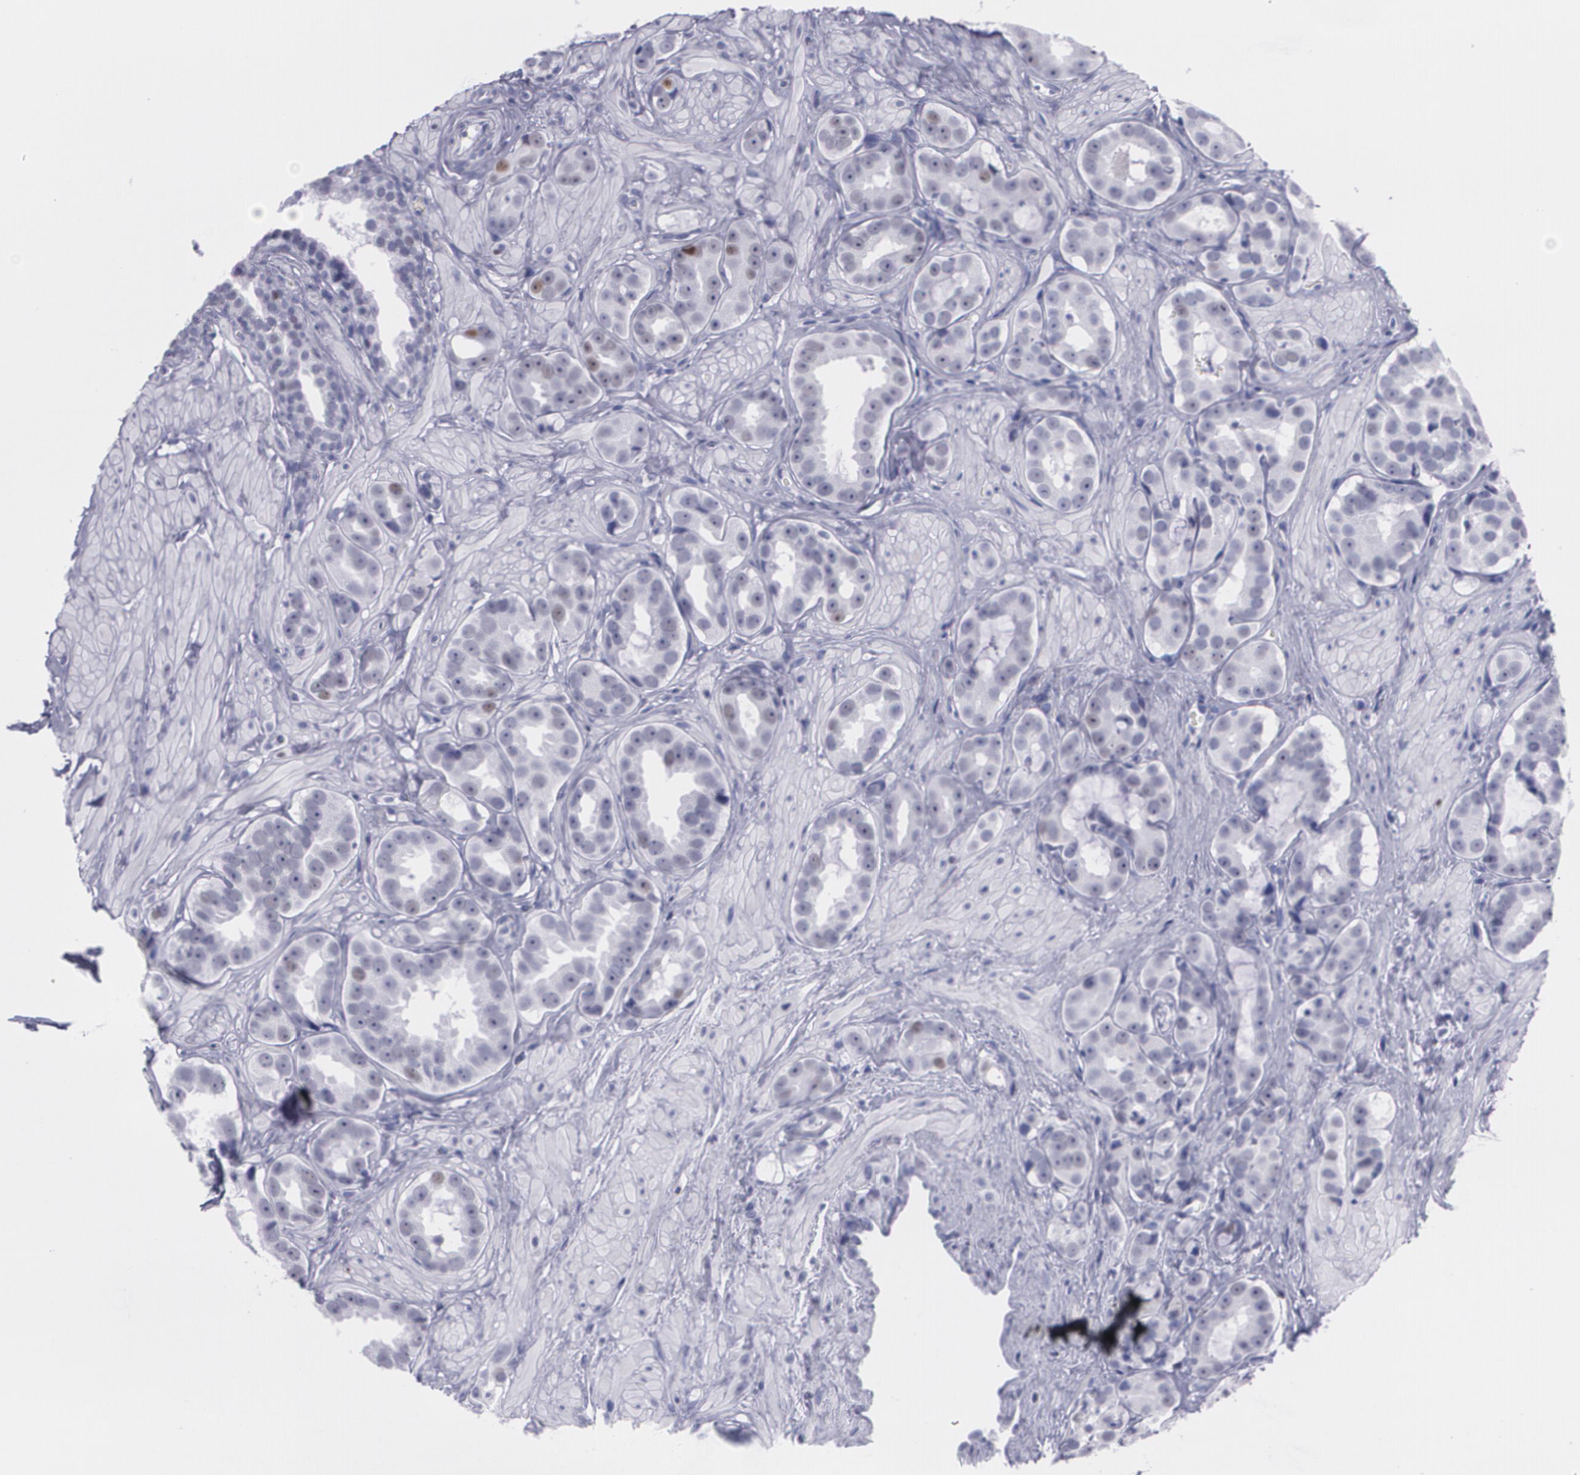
{"staining": {"intensity": "negative", "quantity": "none", "location": "none"}, "tissue": "prostate cancer", "cell_type": "Tumor cells", "image_type": "cancer", "snomed": [{"axis": "morphology", "description": "Adenocarcinoma, Low grade"}, {"axis": "topography", "description": "Prostate"}], "caption": "High magnification brightfield microscopy of prostate low-grade adenocarcinoma stained with DAB (3,3'-diaminobenzidine) (brown) and counterstained with hematoxylin (blue): tumor cells show no significant staining. (DAB (3,3'-diaminobenzidine) immunohistochemistry visualized using brightfield microscopy, high magnification).", "gene": "TP53", "patient": {"sex": "male", "age": 59}}